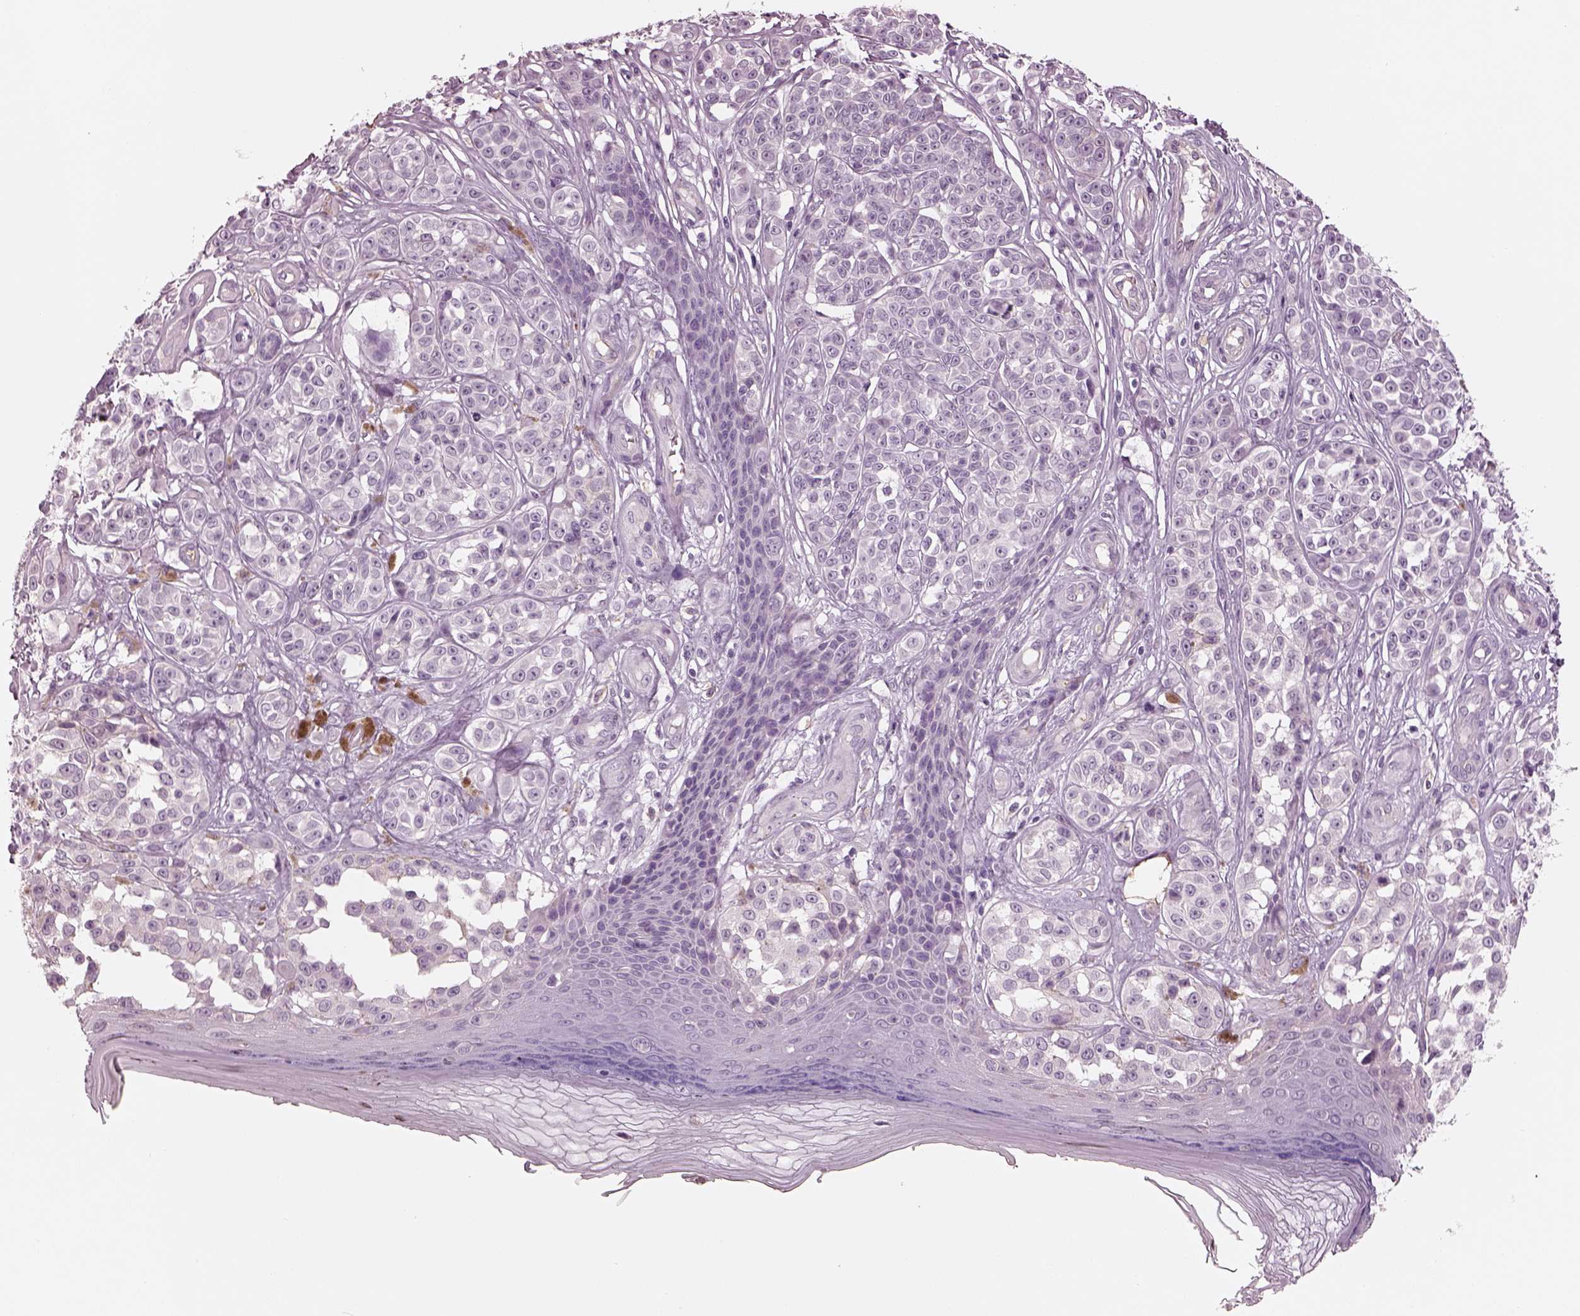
{"staining": {"intensity": "negative", "quantity": "none", "location": "none"}, "tissue": "melanoma", "cell_type": "Tumor cells", "image_type": "cancer", "snomed": [{"axis": "morphology", "description": "Malignant melanoma, NOS"}, {"axis": "topography", "description": "Skin"}], "caption": "This is an immunohistochemistry (IHC) image of malignant melanoma. There is no staining in tumor cells.", "gene": "EIF4E1B", "patient": {"sex": "female", "age": 90}}